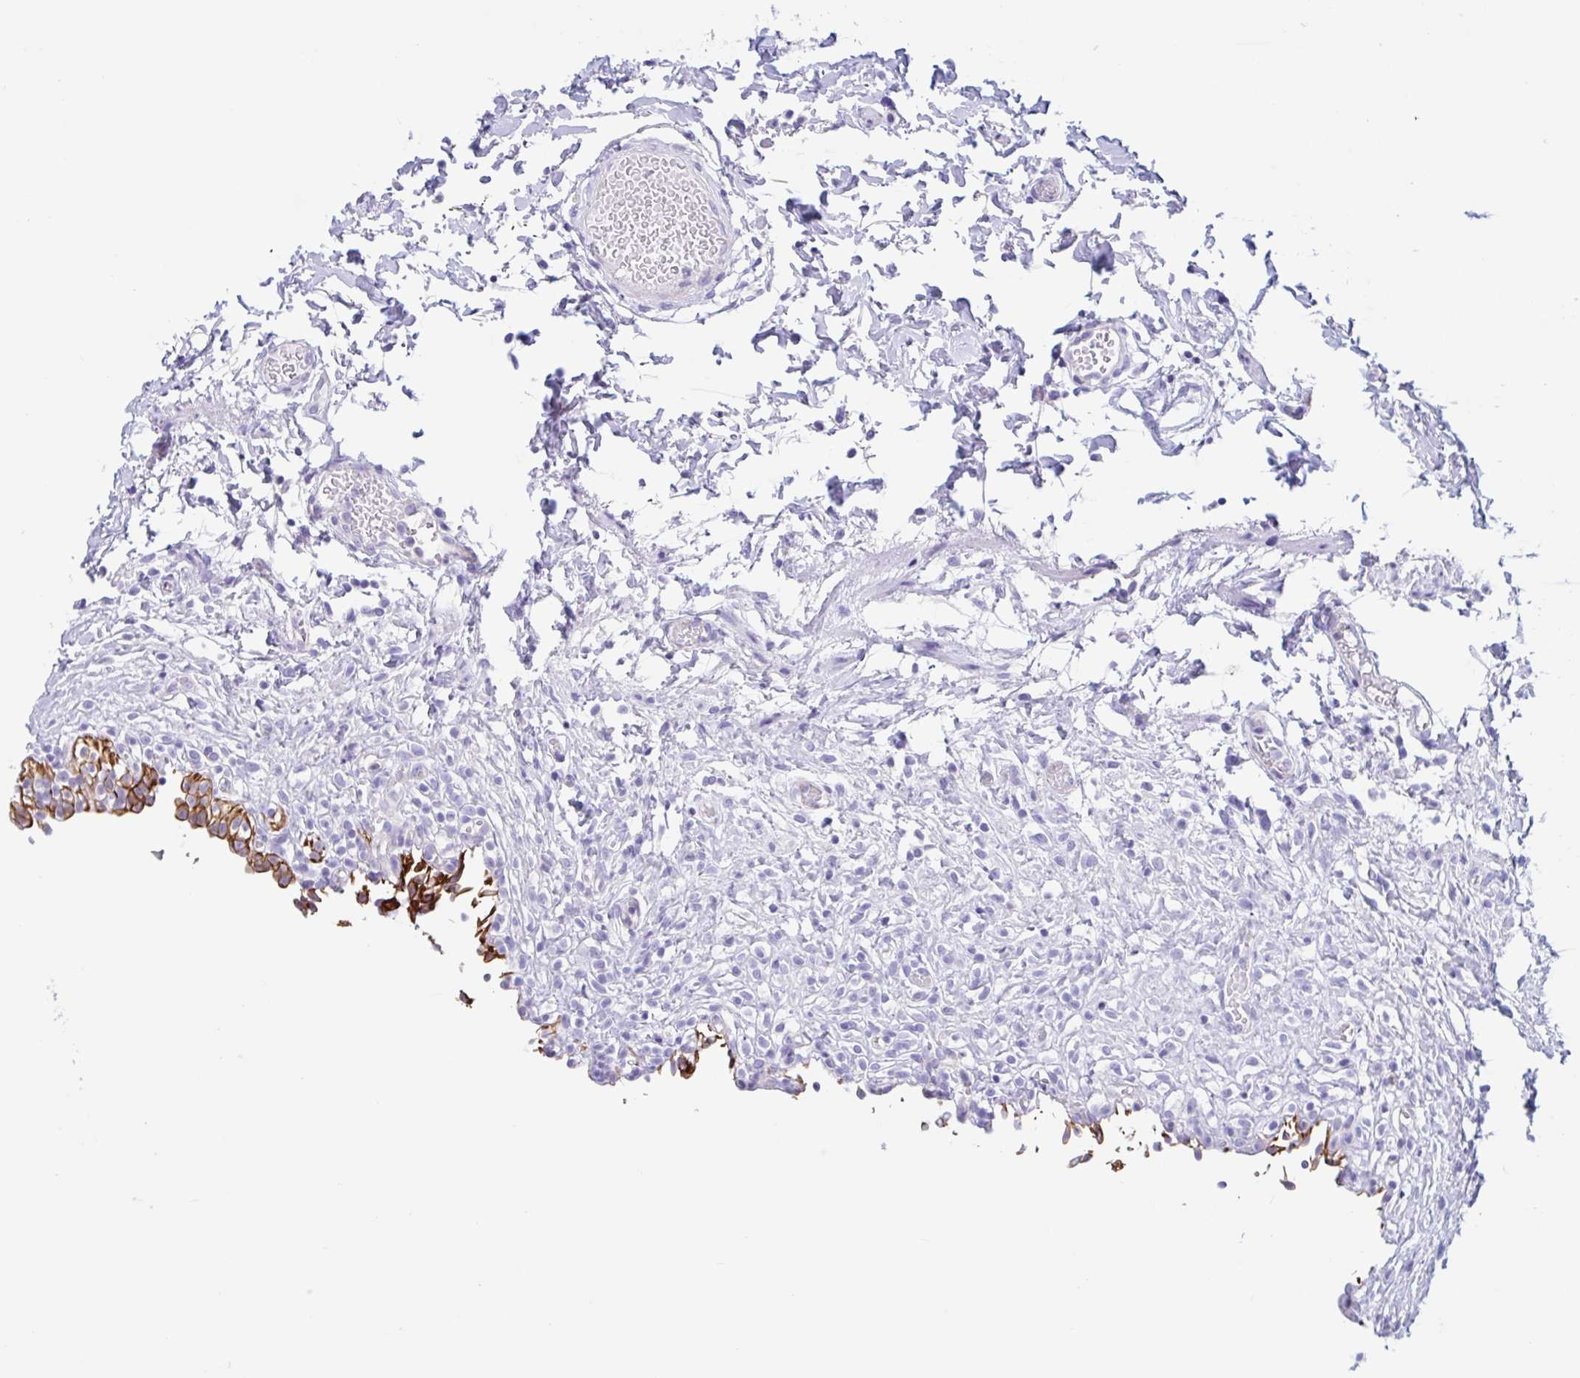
{"staining": {"intensity": "strong", "quantity": "25%-75%", "location": "cytoplasmic/membranous"}, "tissue": "urinary bladder", "cell_type": "Urothelial cells", "image_type": "normal", "snomed": [{"axis": "morphology", "description": "Normal tissue, NOS"}, {"axis": "topography", "description": "Urinary bladder"}, {"axis": "topography", "description": "Peripheral nerve tissue"}], "caption": "Immunohistochemistry (IHC) of benign urinary bladder exhibits high levels of strong cytoplasmic/membranous positivity in approximately 25%-75% of urothelial cells. The staining was performed using DAB (3,3'-diaminobenzidine), with brown indicating positive protein expression. Nuclei are stained blue with hematoxylin.", "gene": "OR6N2", "patient": {"sex": "male", "age": 55}}